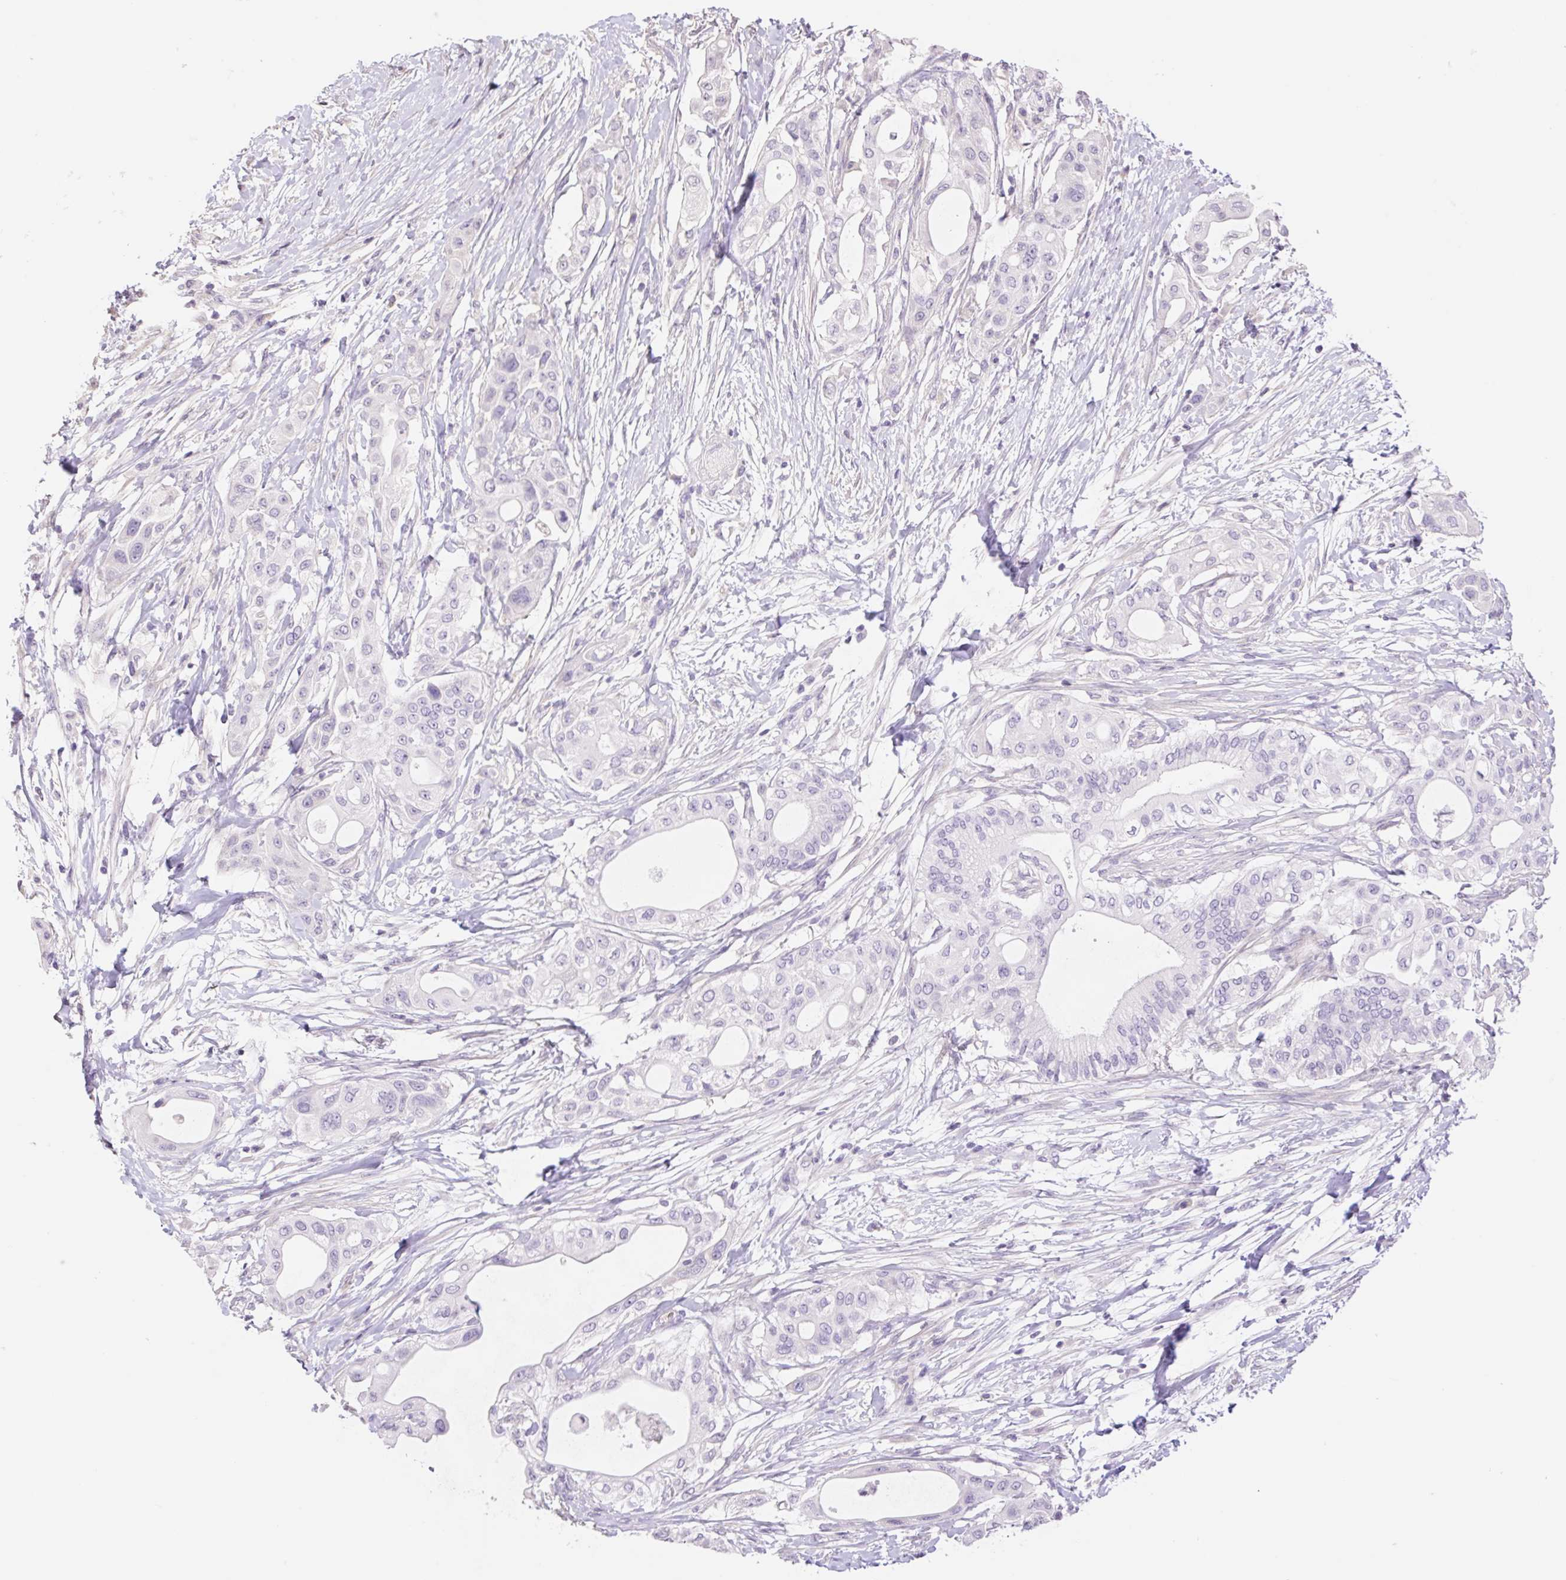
{"staining": {"intensity": "negative", "quantity": "none", "location": "none"}, "tissue": "pancreatic cancer", "cell_type": "Tumor cells", "image_type": "cancer", "snomed": [{"axis": "morphology", "description": "Adenocarcinoma, NOS"}, {"axis": "topography", "description": "Pancreas"}], "caption": "This is an IHC histopathology image of adenocarcinoma (pancreatic). There is no positivity in tumor cells.", "gene": "HCRTR2", "patient": {"sex": "male", "age": 68}}